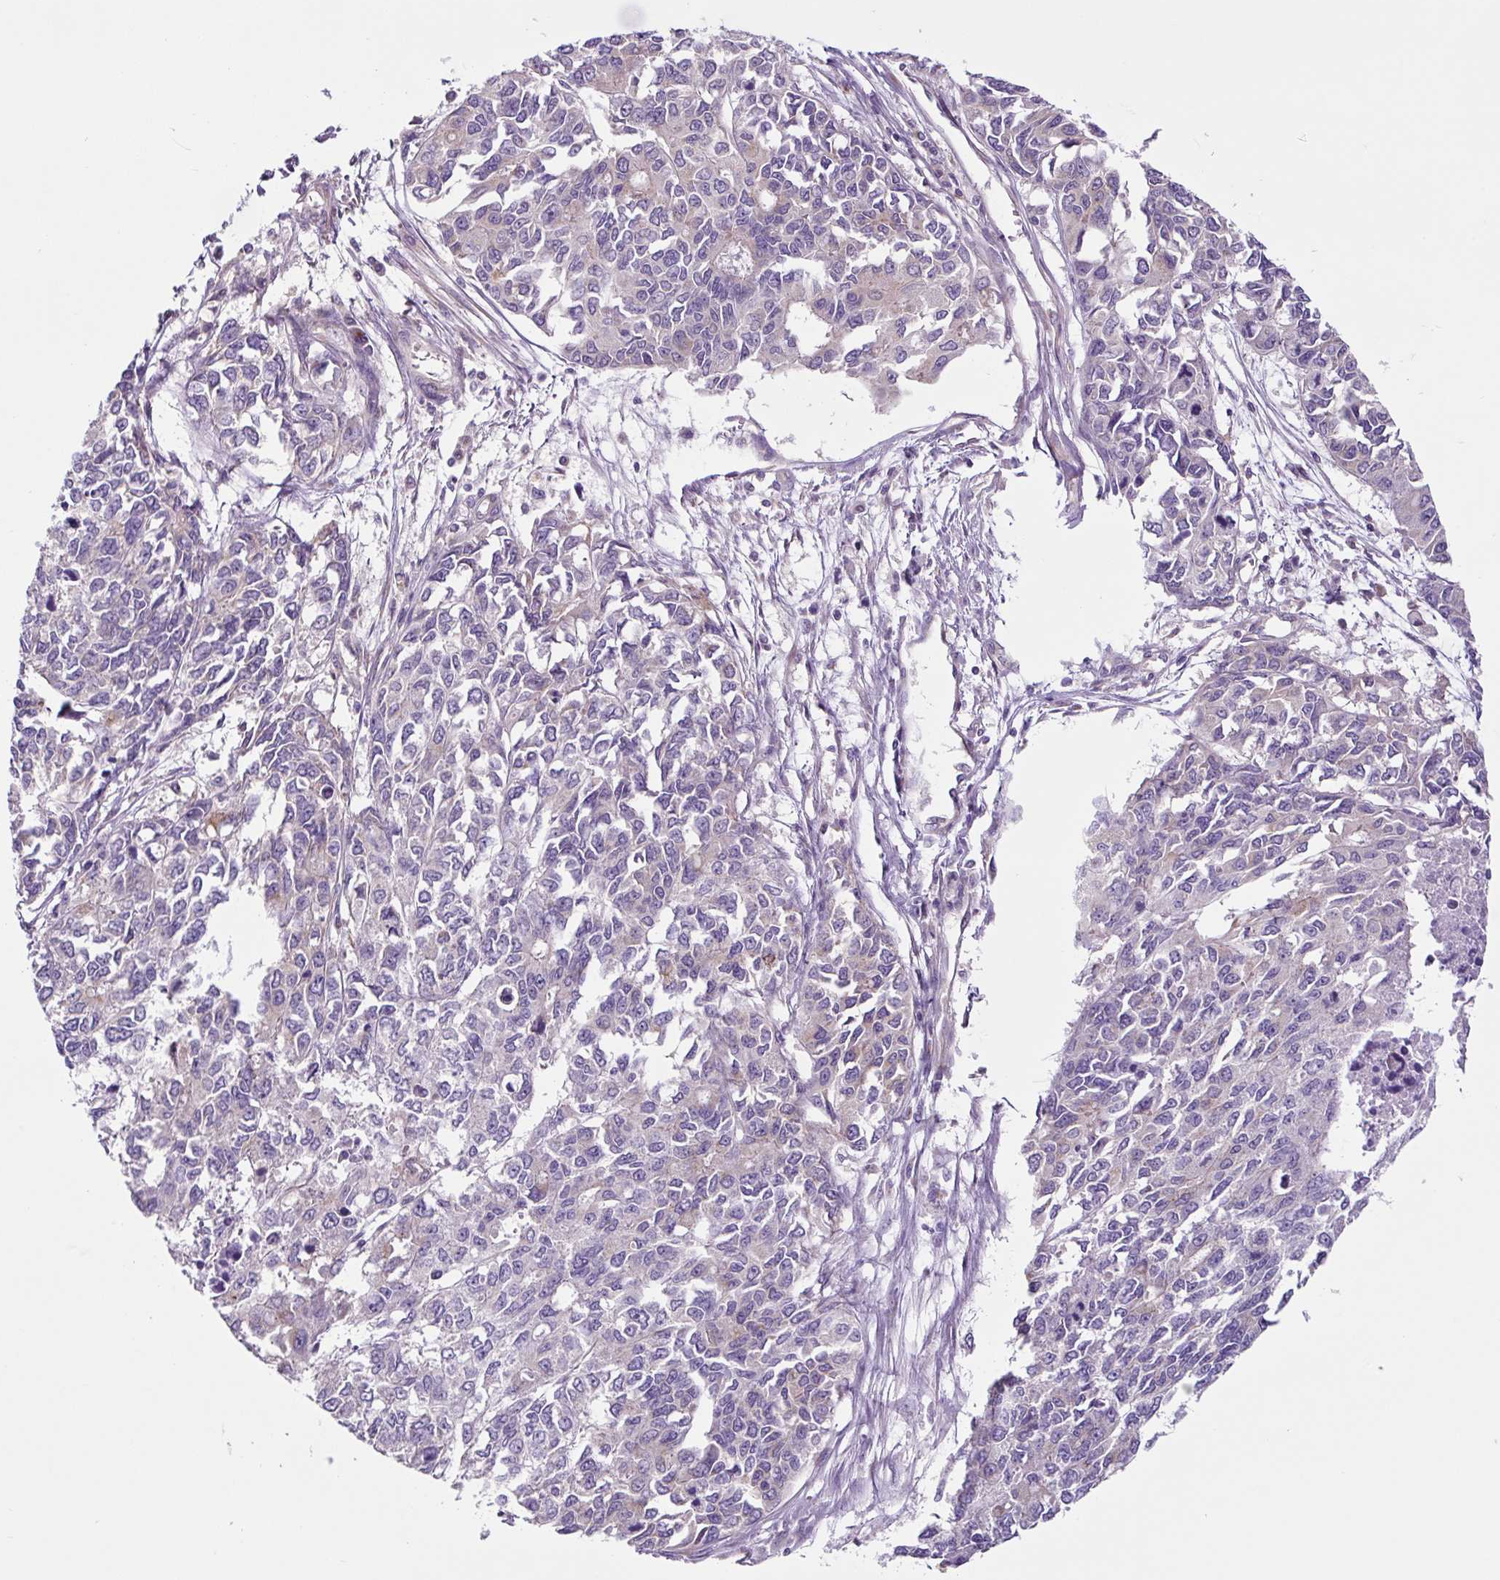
{"staining": {"intensity": "negative", "quantity": "none", "location": "none"}, "tissue": "endometrial cancer", "cell_type": "Tumor cells", "image_type": "cancer", "snomed": [{"axis": "morphology", "description": "Adenocarcinoma, NOS"}, {"axis": "topography", "description": "Uterus"}], "caption": "Photomicrograph shows no significant protein expression in tumor cells of endometrial cancer.", "gene": "GORASP1", "patient": {"sex": "female", "age": 79}}